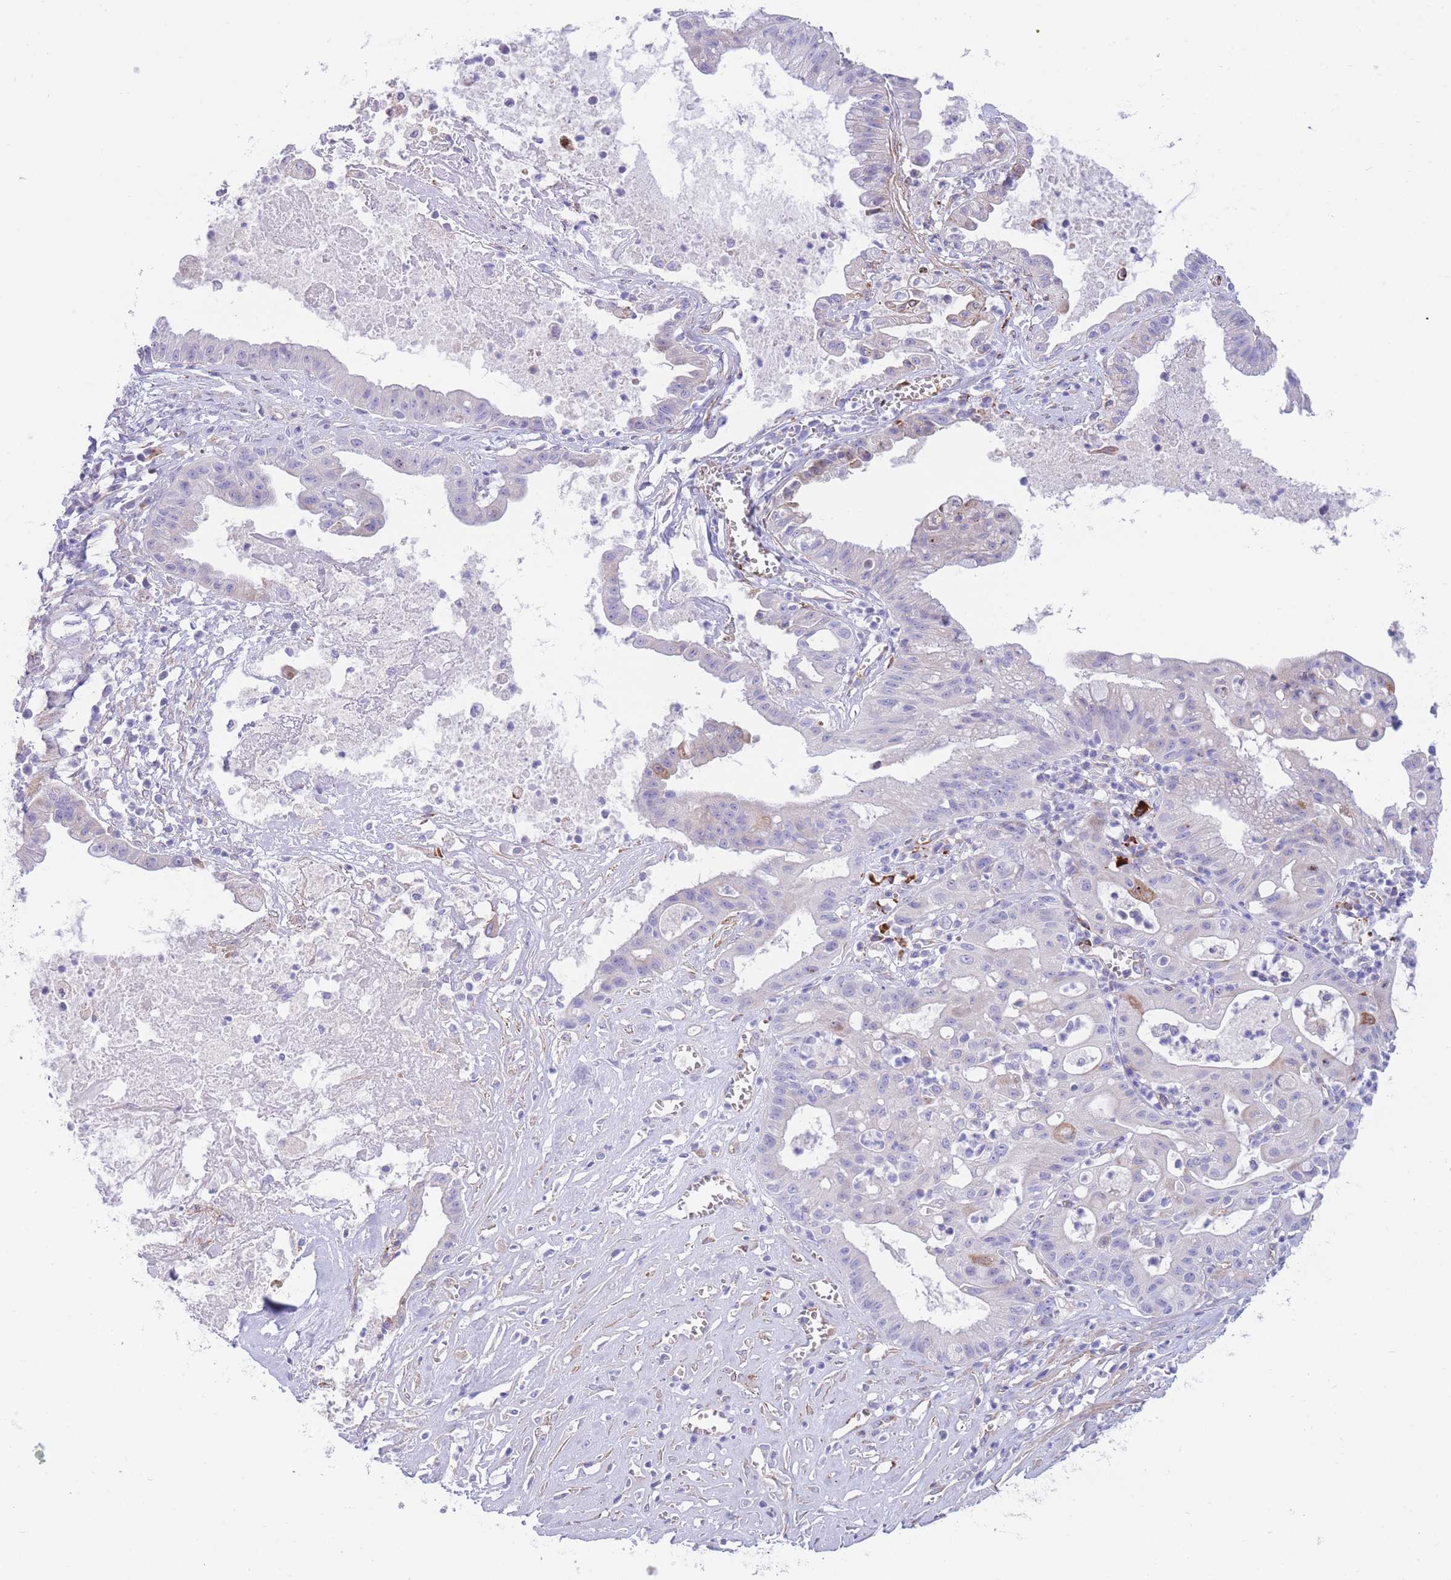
{"staining": {"intensity": "negative", "quantity": "none", "location": "none"}, "tissue": "ovarian cancer", "cell_type": "Tumor cells", "image_type": "cancer", "snomed": [{"axis": "morphology", "description": "Cystadenocarcinoma, mucinous, NOS"}, {"axis": "topography", "description": "Ovary"}], "caption": "Tumor cells show no significant positivity in ovarian mucinous cystadenocarcinoma.", "gene": "DET1", "patient": {"sex": "female", "age": 70}}